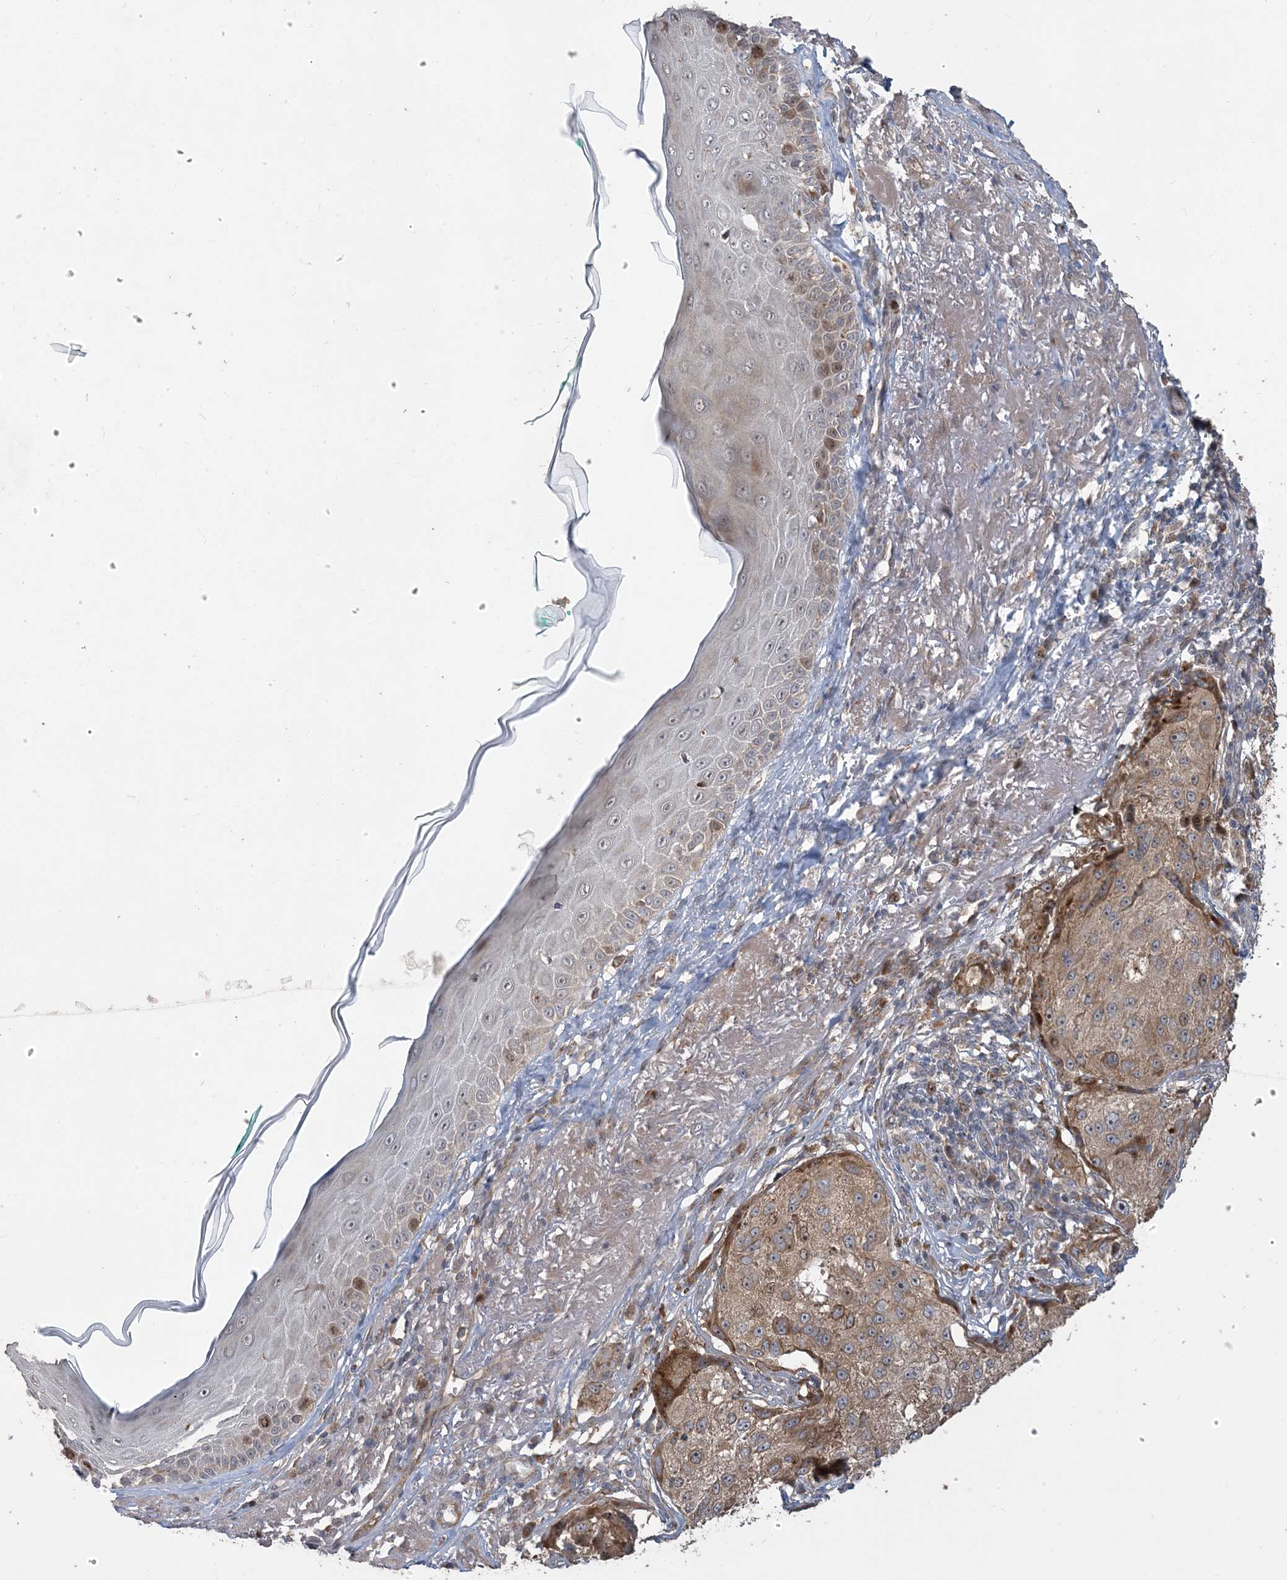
{"staining": {"intensity": "moderate", "quantity": ">75%", "location": "cytoplasmic/membranous,nuclear"}, "tissue": "melanoma", "cell_type": "Tumor cells", "image_type": "cancer", "snomed": [{"axis": "morphology", "description": "Necrosis, NOS"}, {"axis": "morphology", "description": "Malignant melanoma, NOS"}, {"axis": "topography", "description": "Skin"}], "caption": "Approximately >75% of tumor cells in human malignant melanoma show moderate cytoplasmic/membranous and nuclear protein staining as visualized by brown immunohistochemical staining.", "gene": "TRAIP", "patient": {"sex": "female", "age": 87}}